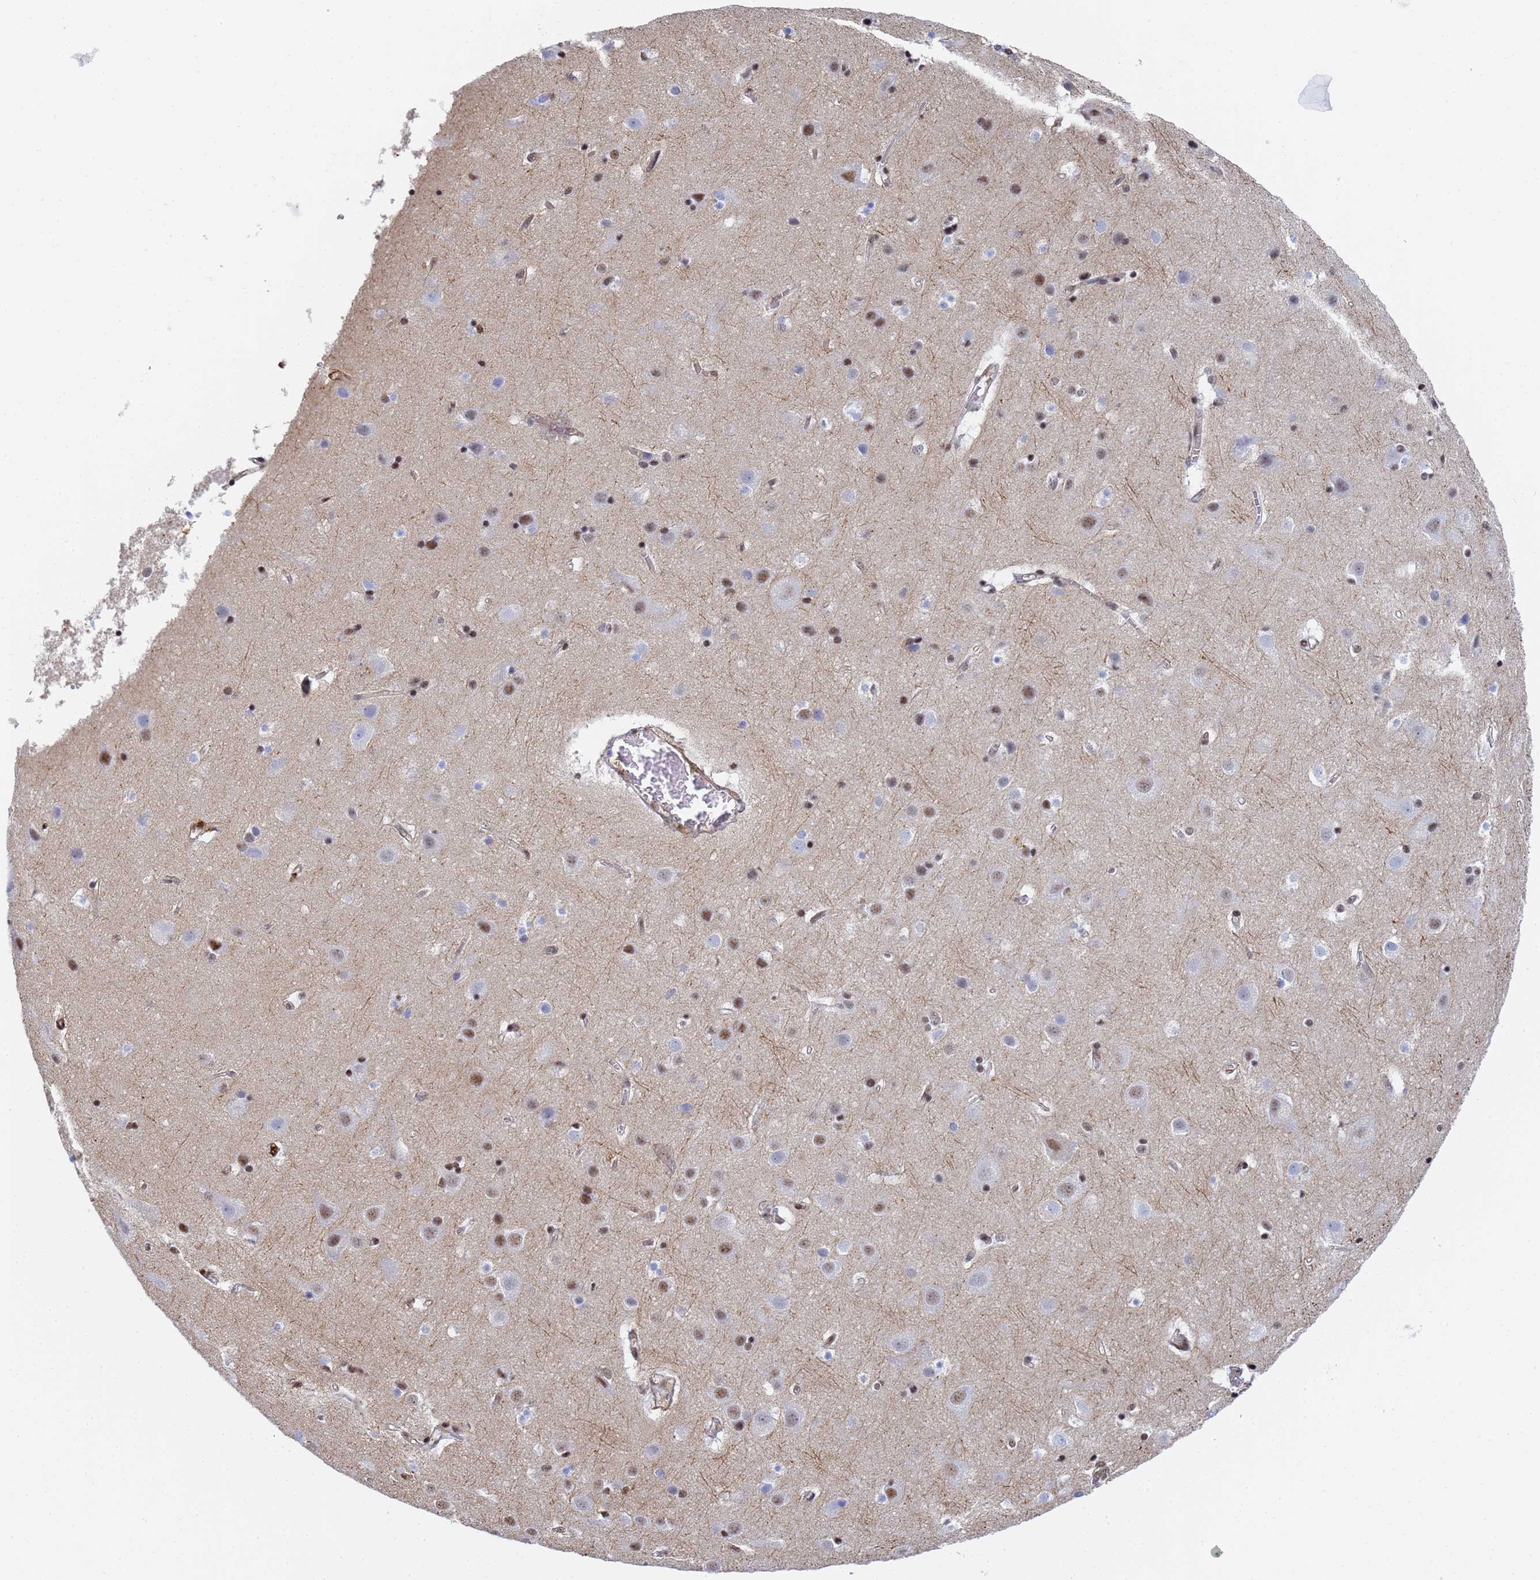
{"staining": {"intensity": "weak", "quantity": "25%-75%", "location": "cytoplasmic/membranous"}, "tissue": "cerebral cortex", "cell_type": "Endothelial cells", "image_type": "normal", "snomed": [{"axis": "morphology", "description": "Normal tissue, NOS"}, {"axis": "topography", "description": "Cerebral cortex"}], "caption": "Endothelial cells show low levels of weak cytoplasmic/membranous expression in approximately 25%-75% of cells in normal cerebral cortex.", "gene": "PRRT4", "patient": {"sex": "male", "age": 54}}